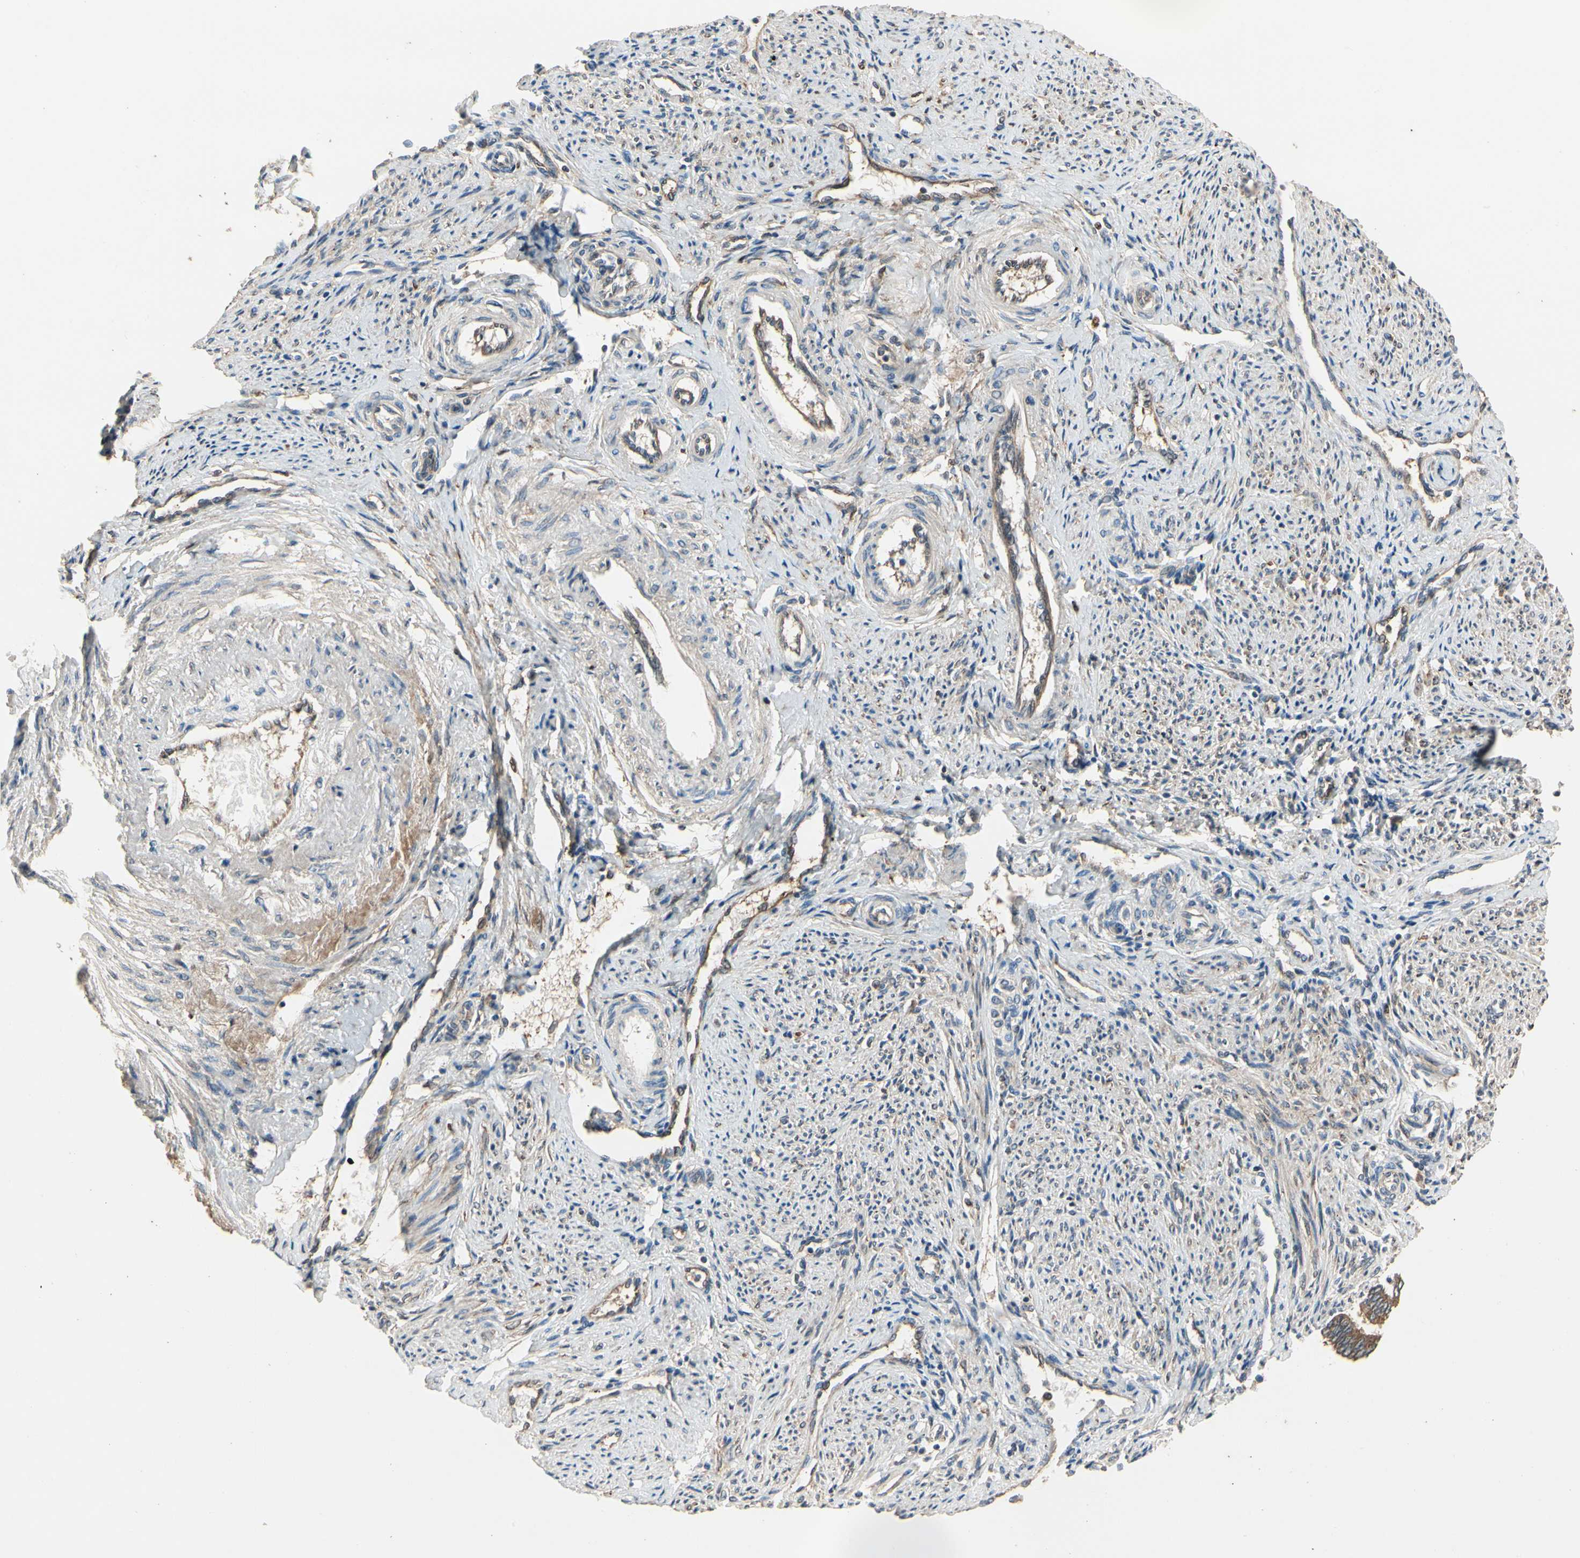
{"staining": {"intensity": "moderate", "quantity": "<25%", "location": "cytoplasmic/membranous"}, "tissue": "endometrium", "cell_type": "Cells in endometrial stroma", "image_type": "normal", "snomed": [{"axis": "morphology", "description": "Normal tissue, NOS"}, {"axis": "topography", "description": "Endometrium"}], "caption": "A low amount of moderate cytoplasmic/membranous positivity is present in approximately <25% of cells in endometrial stroma in benign endometrium. The protein of interest is shown in brown color, while the nuclei are stained blue.", "gene": "CGREF1", "patient": {"sex": "female", "age": 42}}